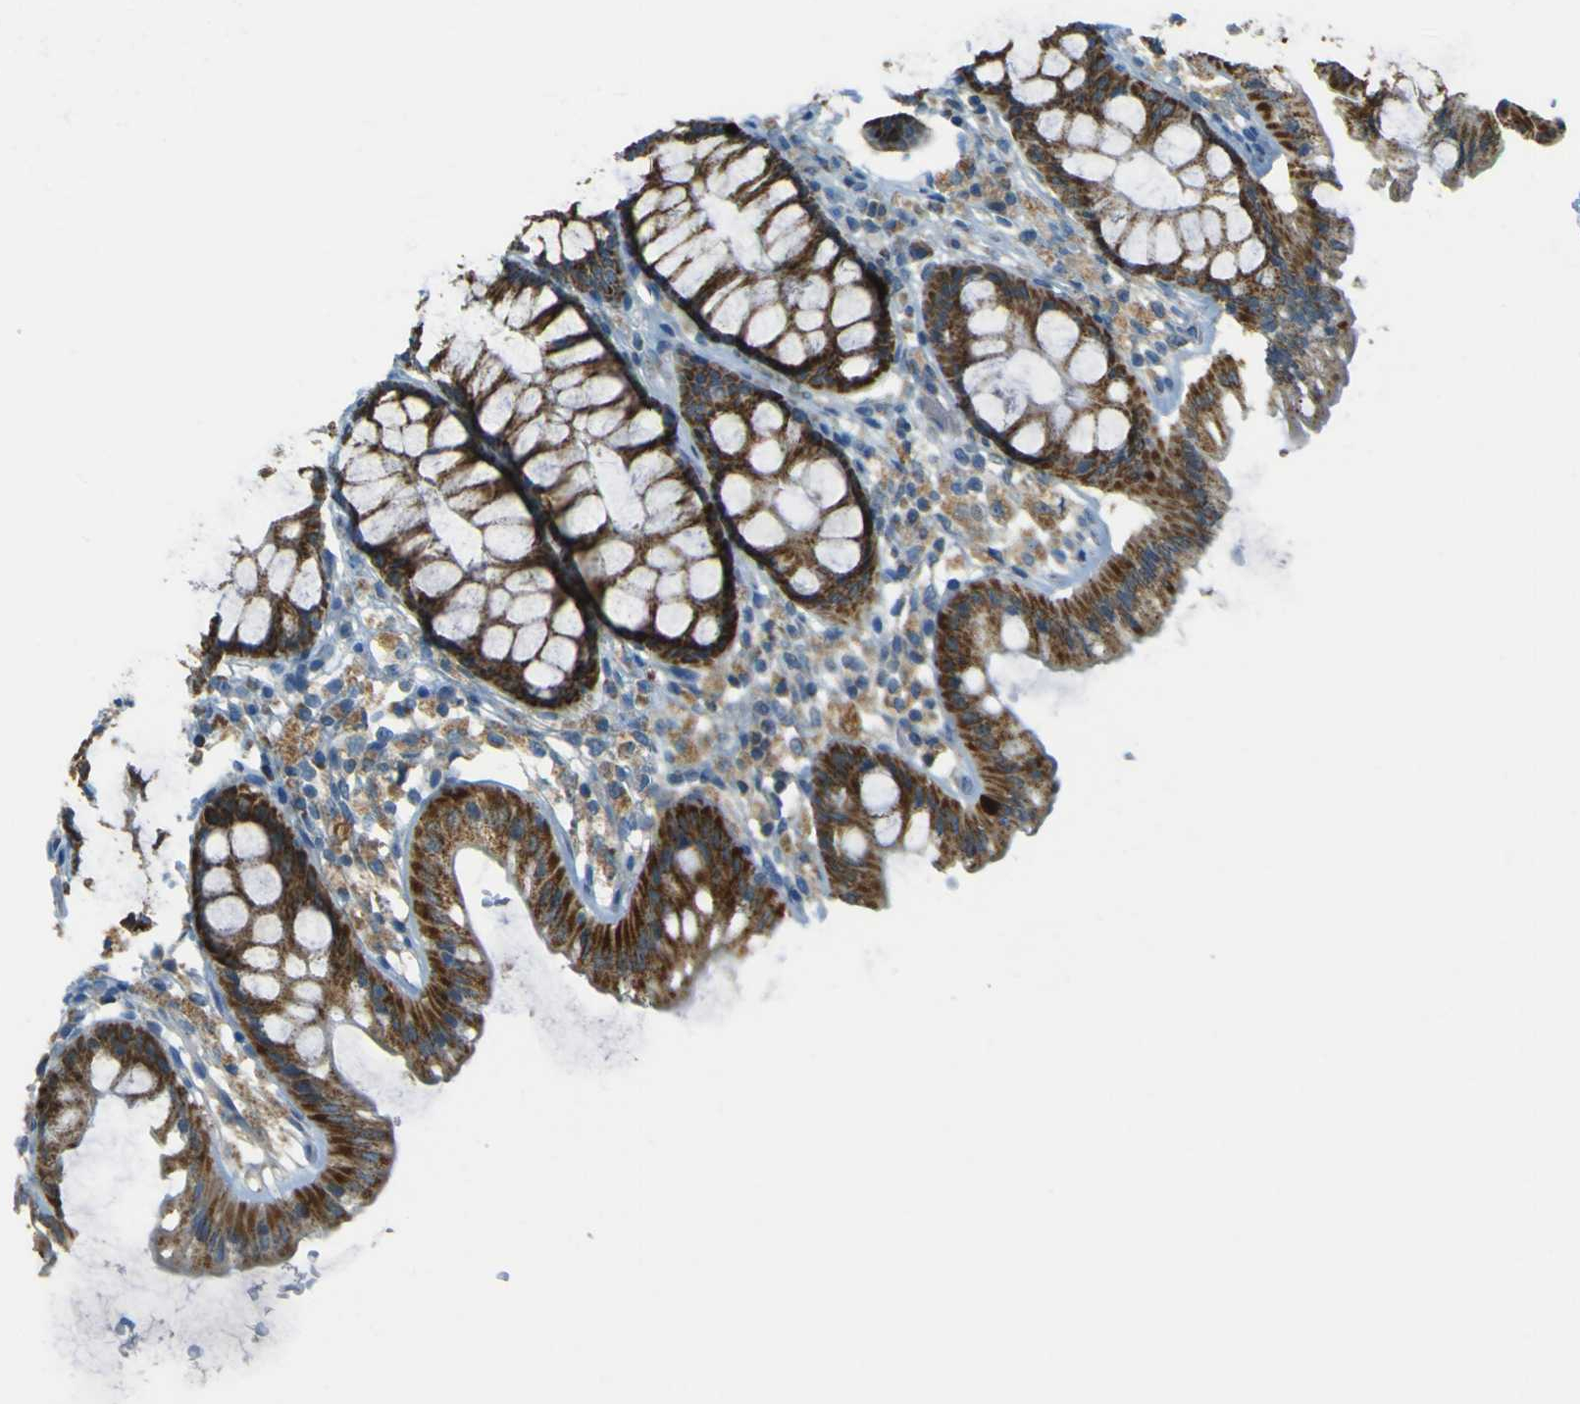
{"staining": {"intensity": "weak", "quantity": ">75%", "location": "cytoplasmic/membranous"}, "tissue": "colon", "cell_type": "Endothelial cells", "image_type": "normal", "snomed": [{"axis": "morphology", "description": "Normal tissue, NOS"}, {"axis": "topography", "description": "Colon"}], "caption": "Endothelial cells display low levels of weak cytoplasmic/membranous positivity in about >75% of cells in unremarkable human colon.", "gene": "FKTN", "patient": {"sex": "female", "age": 55}}